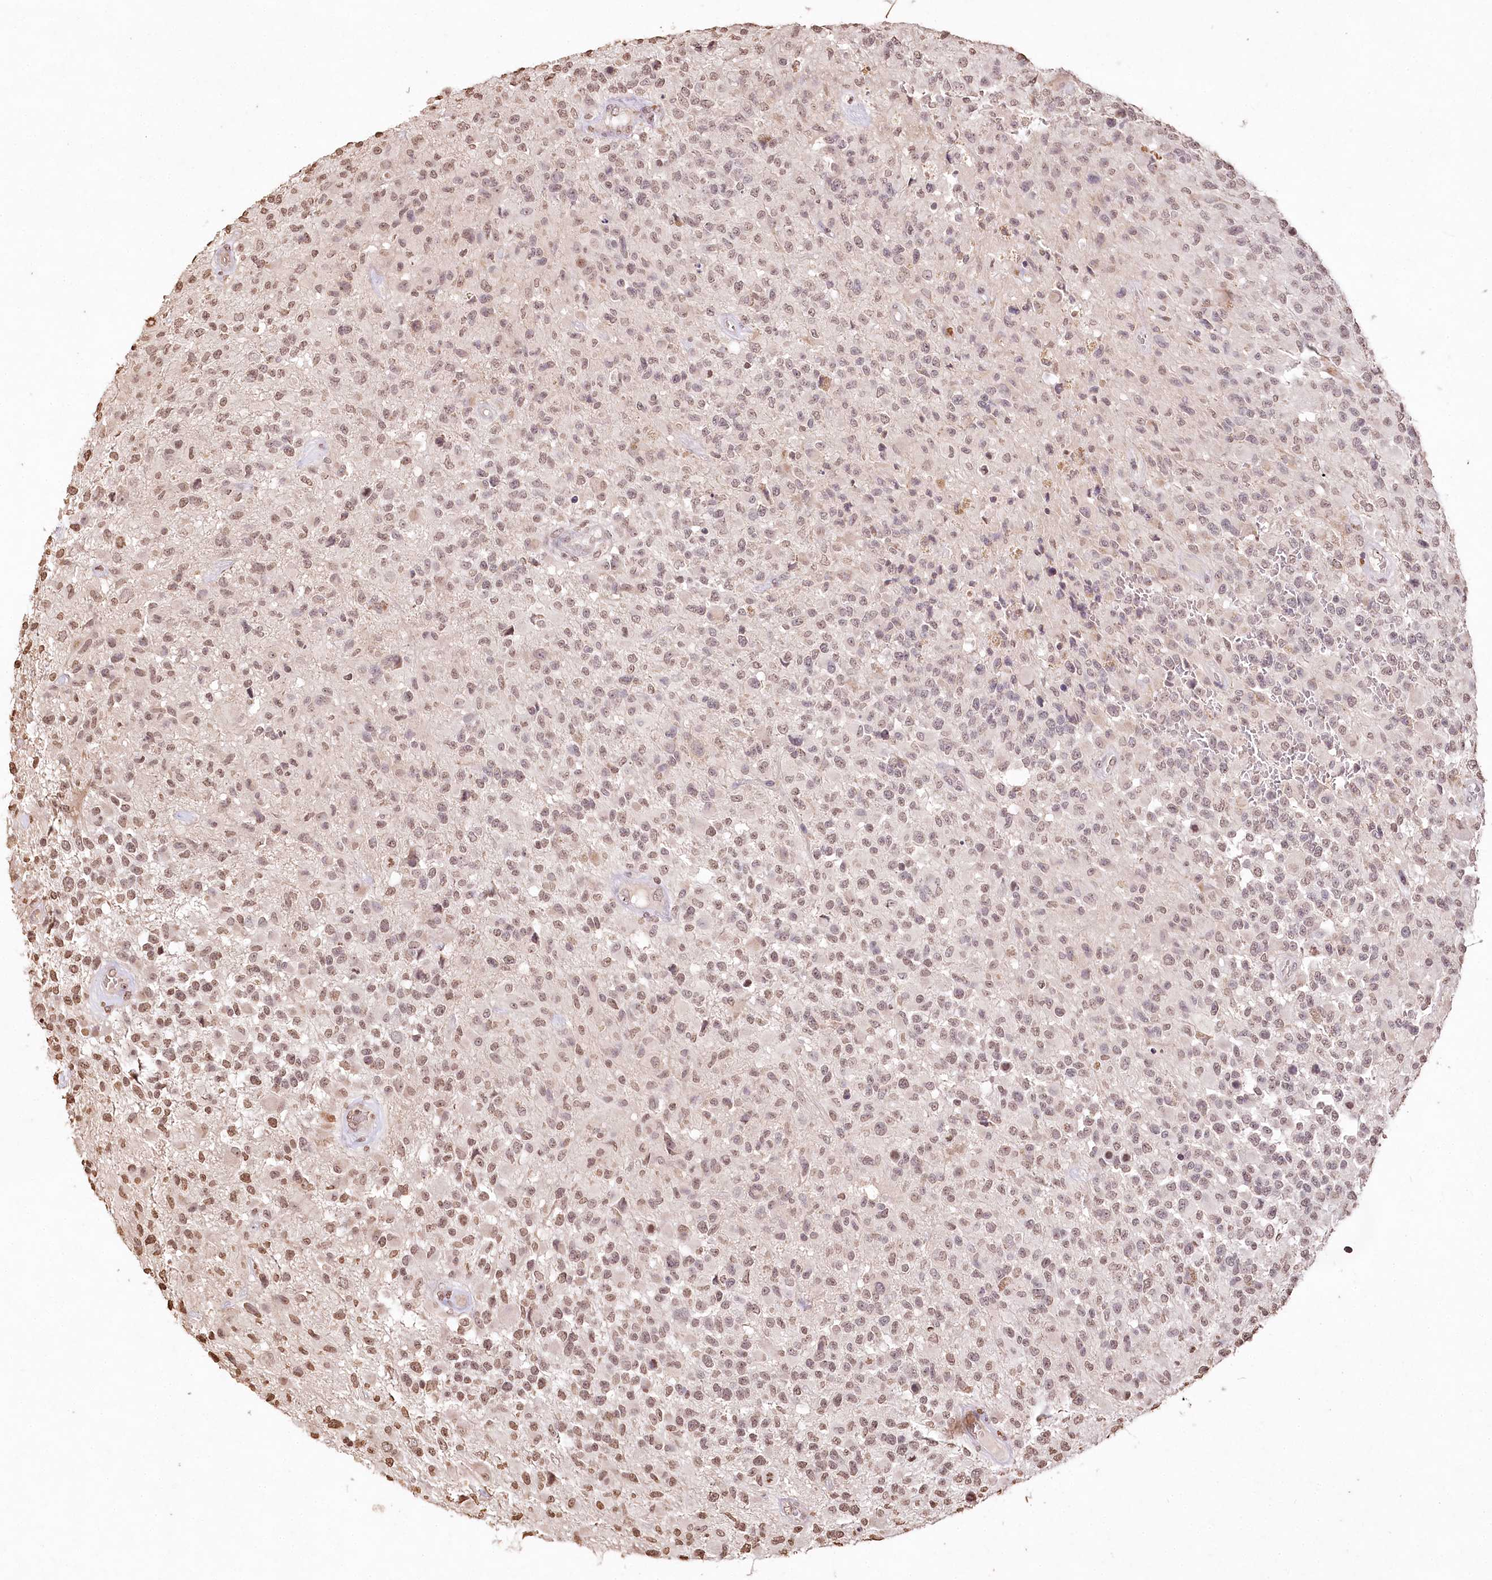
{"staining": {"intensity": "moderate", "quantity": ">75%", "location": "nuclear"}, "tissue": "glioma", "cell_type": "Tumor cells", "image_type": "cancer", "snomed": [{"axis": "morphology", "description": "Glioma, malignant, High grade"}, {"axis": "morphology", "description": "Glioblastoma, NOS"}, {"axis": "topography", "description": "Brain"}], "caption": "Immunohistochemical staining of malignant glioma (high-grade) reveals medium levels of moderate nuclear staining in approximately >75% of tumor cells.", "gene": "DMXL1", "patient": {"sex": "male", "age": 60}}